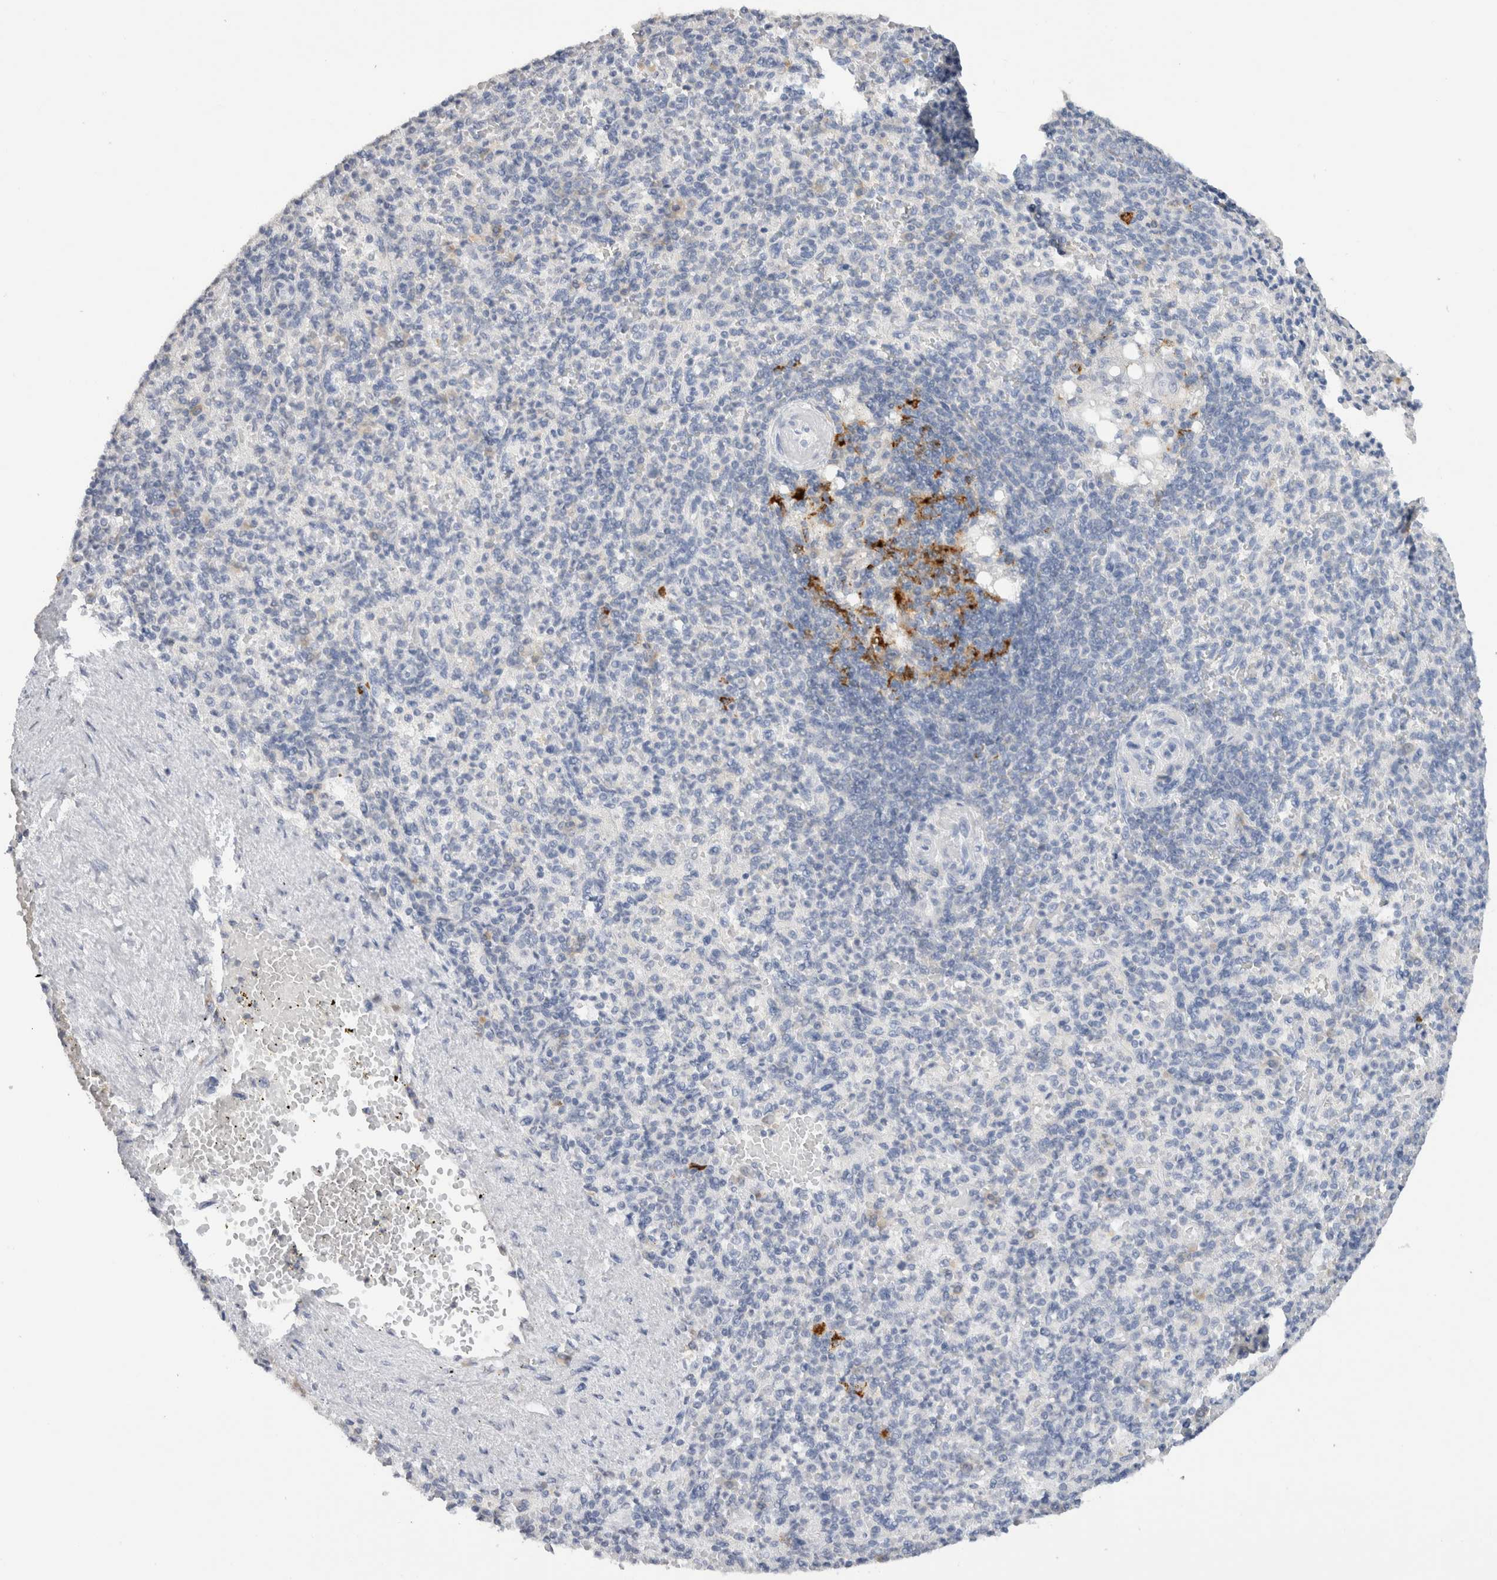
{"staining": {"intensity": "negative", "quantity": "none", "location": "none"}, "tissue": "spleen", "cell_type": "Cells in red pulp", "image_type": "normal", "snomed": [{"axis": "morphology", "description": "Normal tissue, NOS"}, {"axis": "topography", "description": "Spleen"}], "caption": "Cells in red pulp are negative for brown protein staining in unremarkable spleen. (DAB immunohistochemistry (IHC), high magnification).", "gene": "LAMP3", "patient": {"sex": "female", "age": 74}}